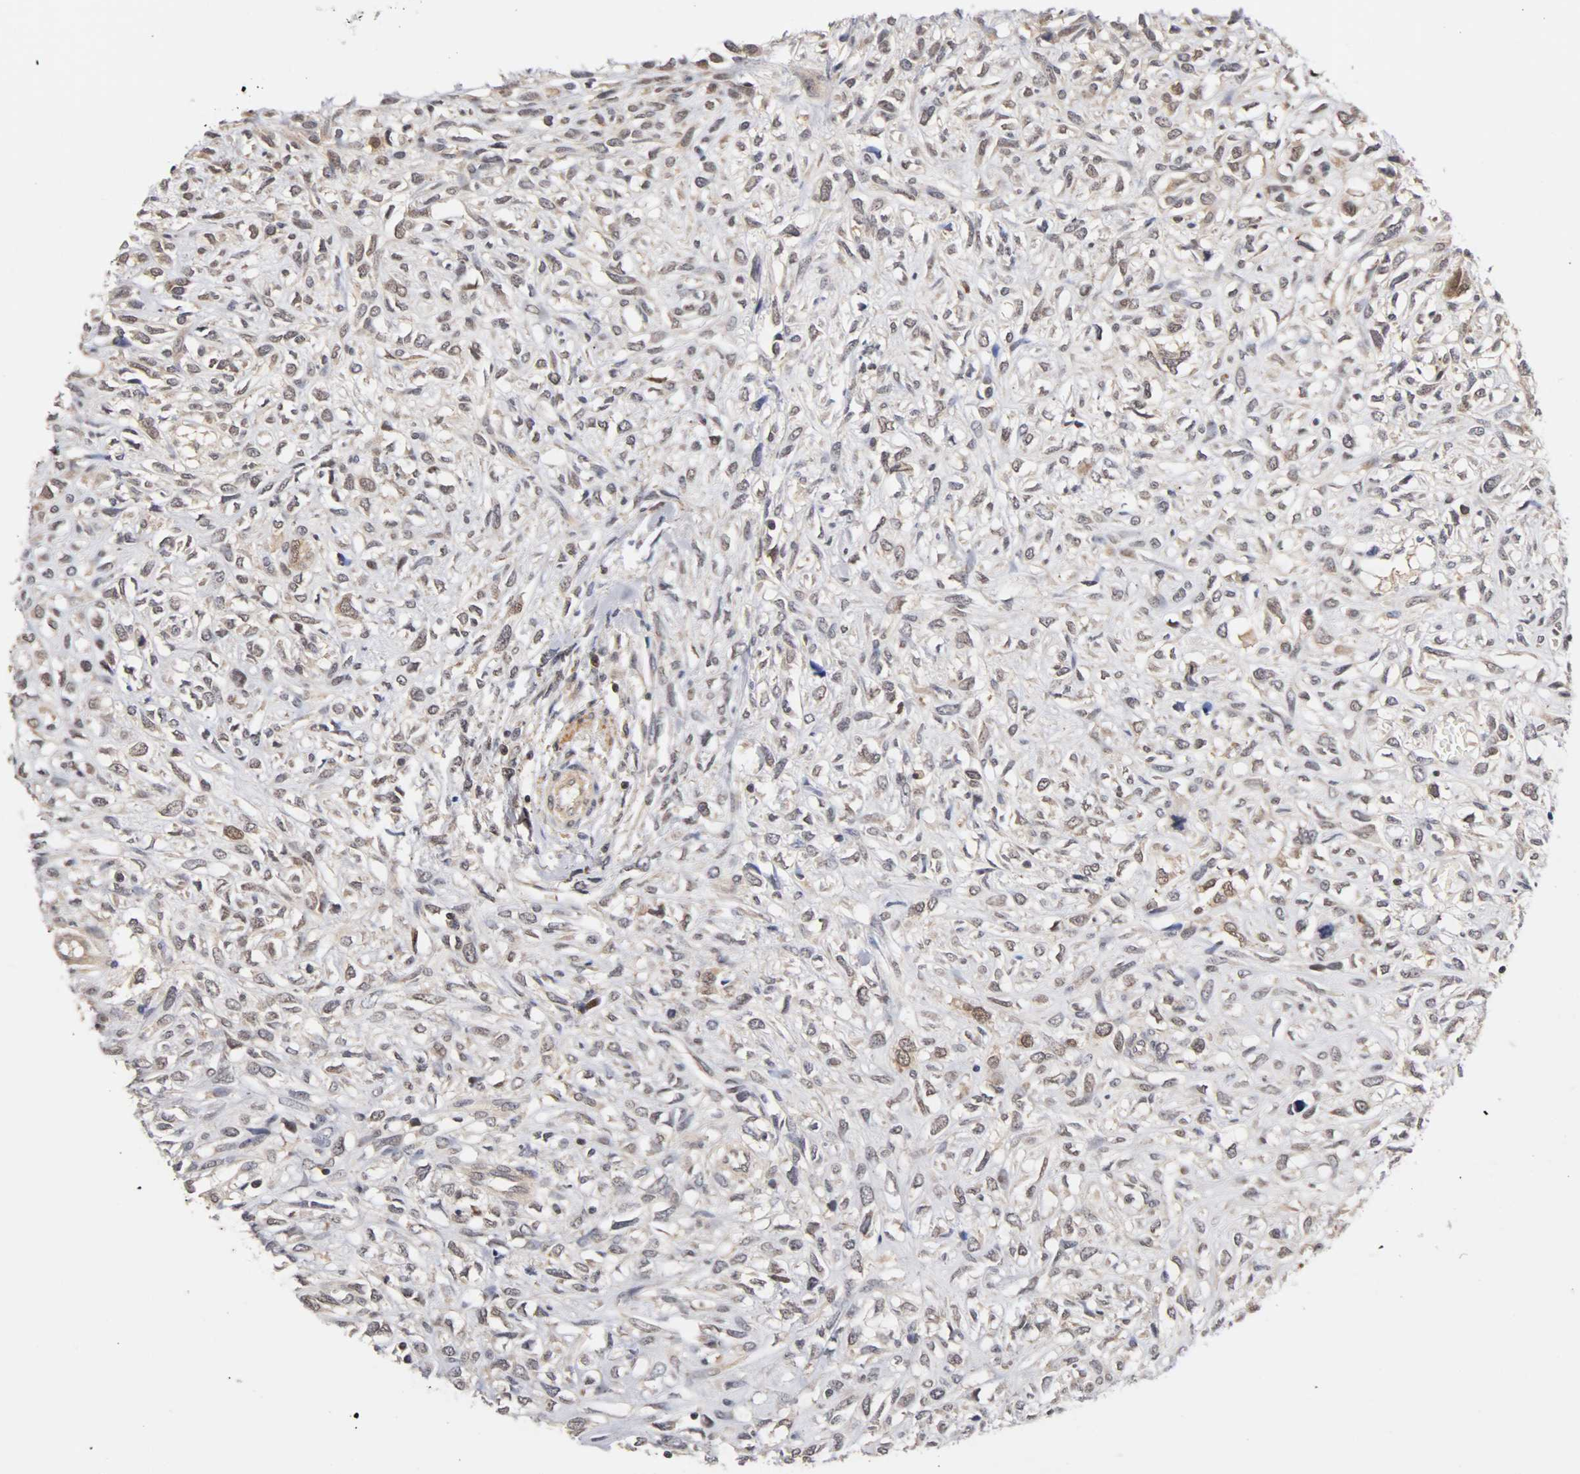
{"staining": {"intensity": "moderate", "quantity": "25%-75%", "location": "cytoplasmic/membranous,nuclear"}, "tissue": "head and neck cancer", "cell_type": "Tumor cells", "image_type": "cancer", "snomed": [{"axis": "morphology", "description": "Necrosis, NOS"}, {"axis": "morphology", "description": "Neoplasm, malignant, NOS"}, {"axis": "topography", "description": "Salivary gland"}, {"axis": "topography", "description": "Head-Neck"}], "caption": "There is medium levels of moderate cytoplasmic/membranous and nuclear positivity in tumor cells of neoplasm (malignant) (head and neck), as demonstrated by immunohistochemical staining (brown color).", "gene": "UBE2M", "patient": {"sex": "male", "age": 43}}